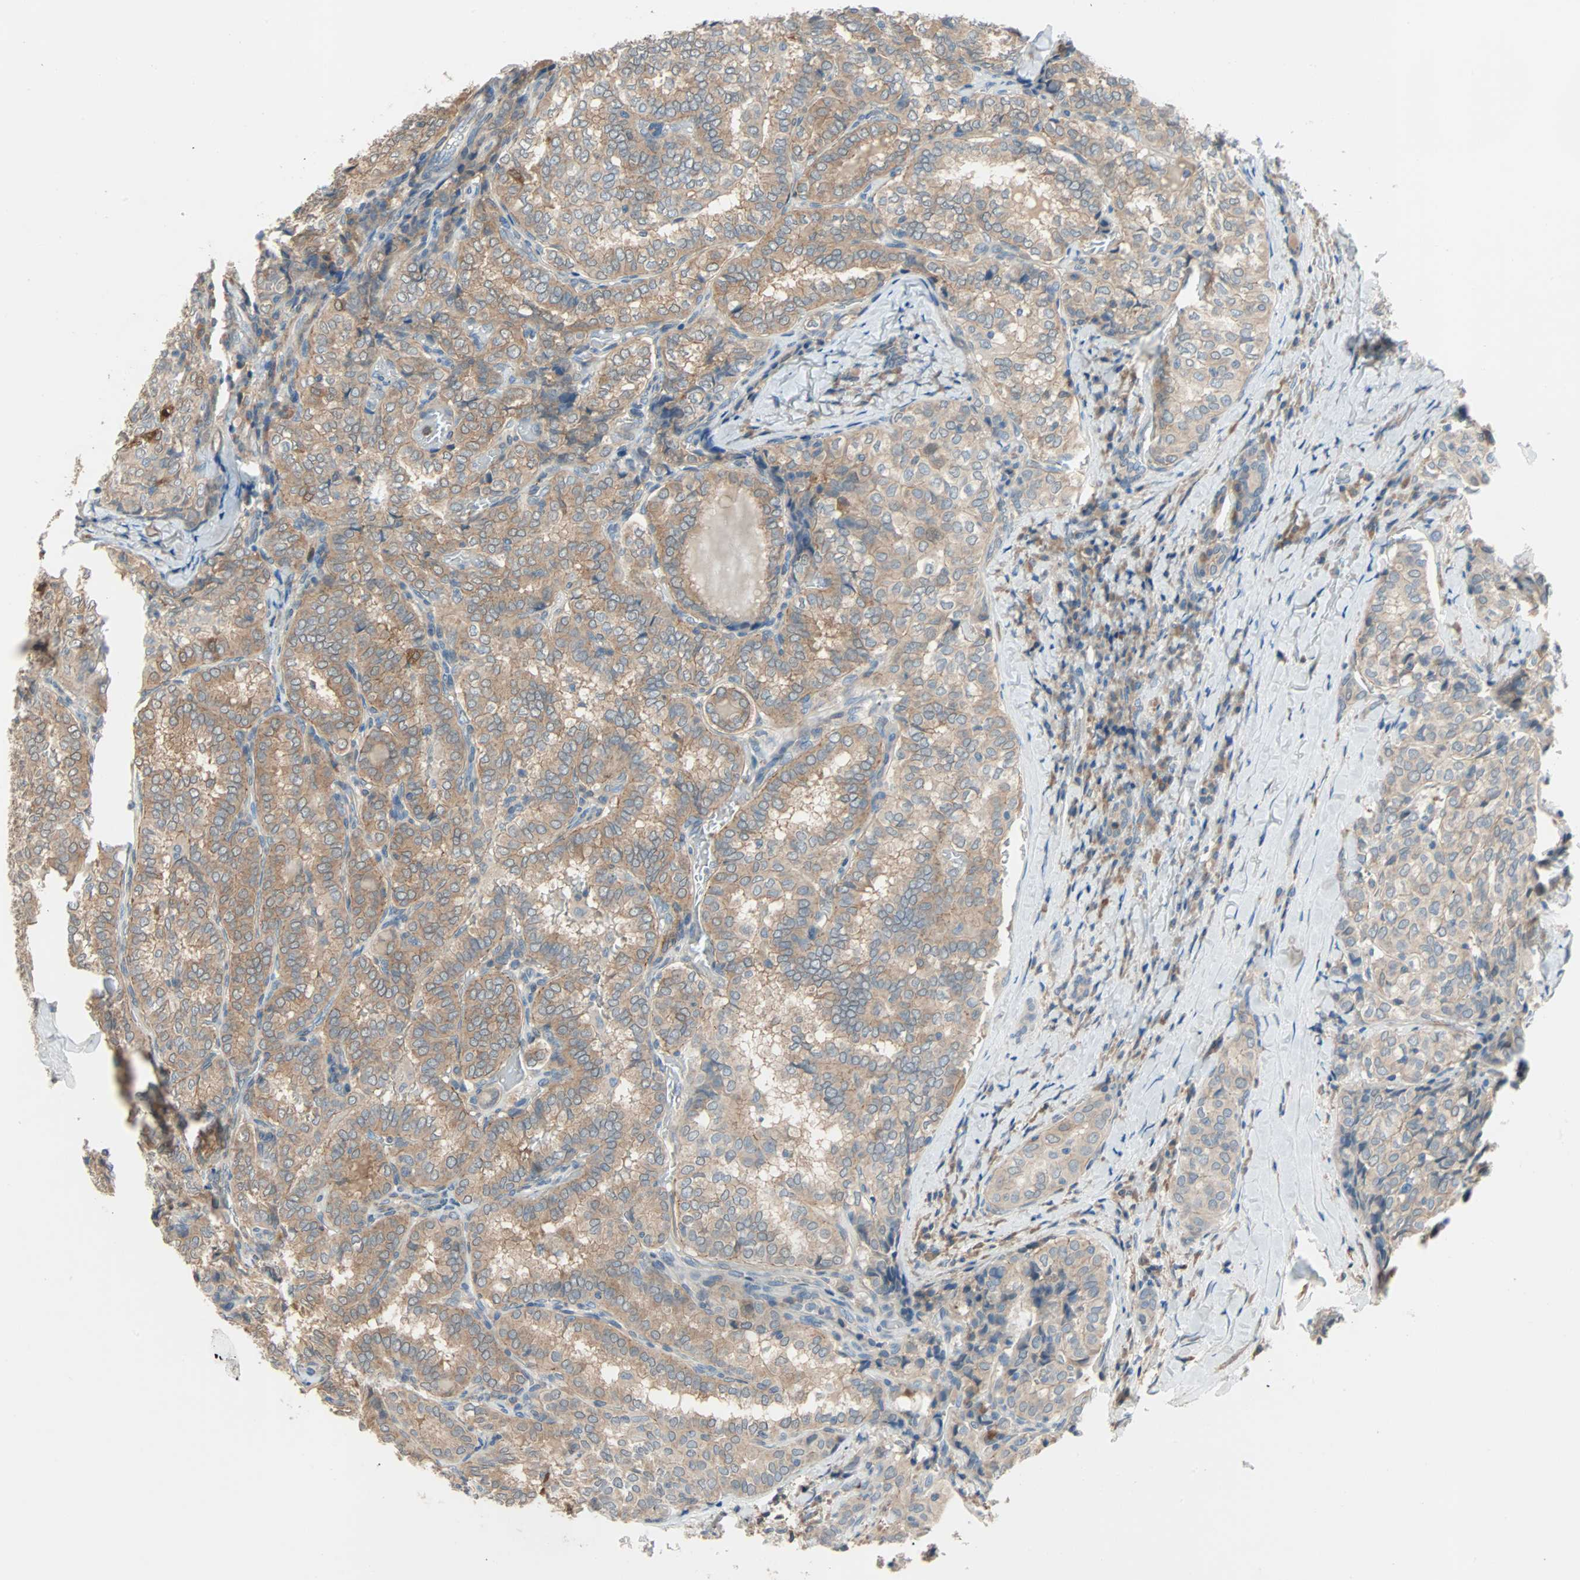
{"staining": {"intensity": "weak", "quantity": ">75%", "location": "cytoplasmic/membranous"}, "tissue": "thyroid cancer", "cell_type": "Tumor cells", "image_type": "cancer", "snomed": [{"axis": "morphology", "description": "Normal tissue, NOS"}, {"axis": "morphology", "description": "Papillary adenocarcinoma, NOS"}, {"axis": "topography", "description": "Thyroid gland"}], "caption": "Immunohistochemical staining of human thyroid papillary adenocarcinoma reveals low levels of weak cytoplasmic/membranous expression in about >75% of tumor cells.", "gene": "TNFRSF12A", "patient": {"sex": "female", "age": 30}}